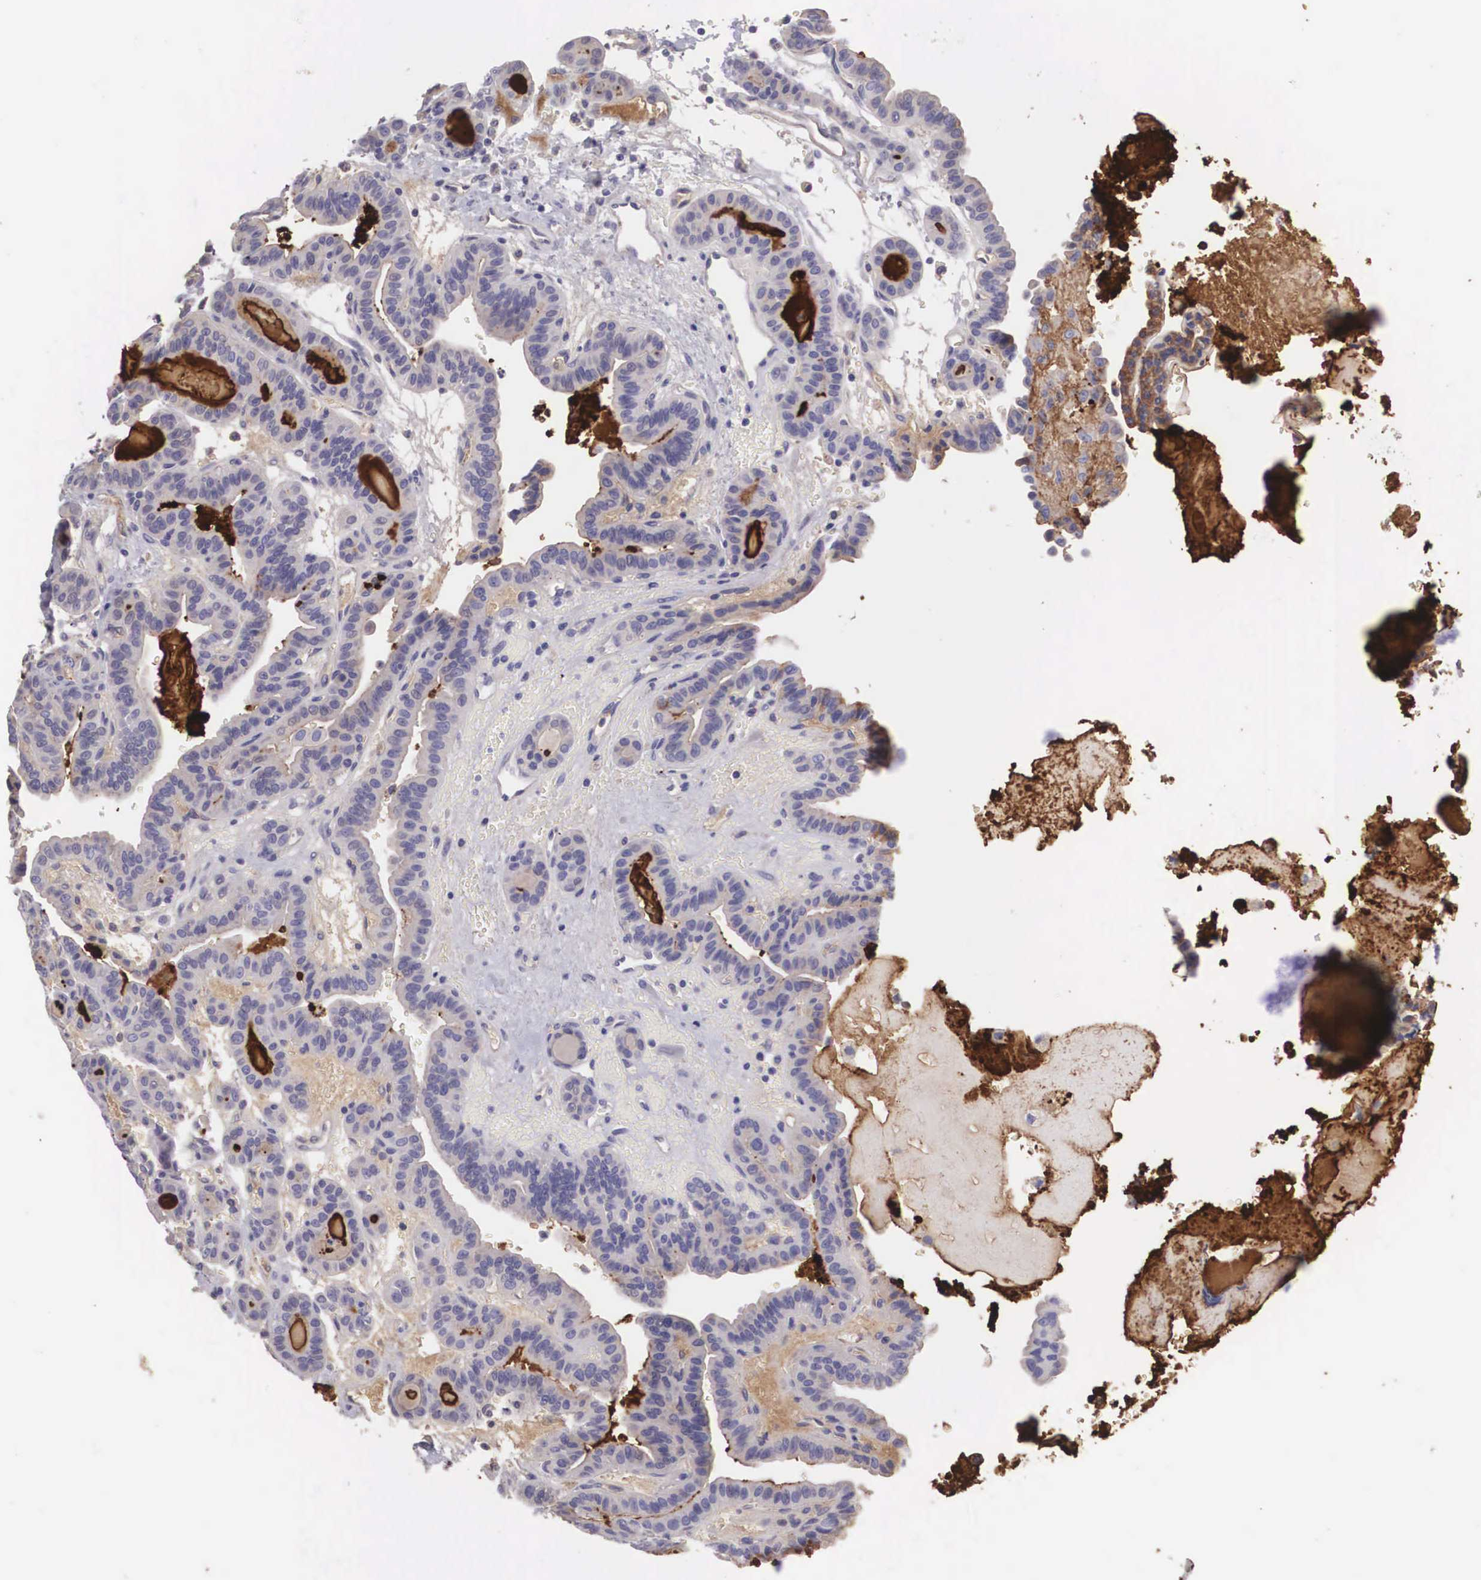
{"staining": {"intensity": "weak", "quantity": "25%-75%", "location": "cytoplasmic/membranous"}, "tissue": "thyroid cancer", "cell_type": "Tumor cells", "image_type": "cancer", "snomed": [{"axis": "morphology", "description": "Papillary adenocarcinoma, NOS"}, {"axis": "topography", "description": "Thyroid gland"}], "caption": "DAB (3,3'-diaminobenzidine) immunohistochemical staining of human thyroid cancer shows weak cytoplasmic/membranous protein expression in approximately 25%-75% of tumor cells.", "gene": "CLU", "patient": {"sex": "male", "age": 87}}